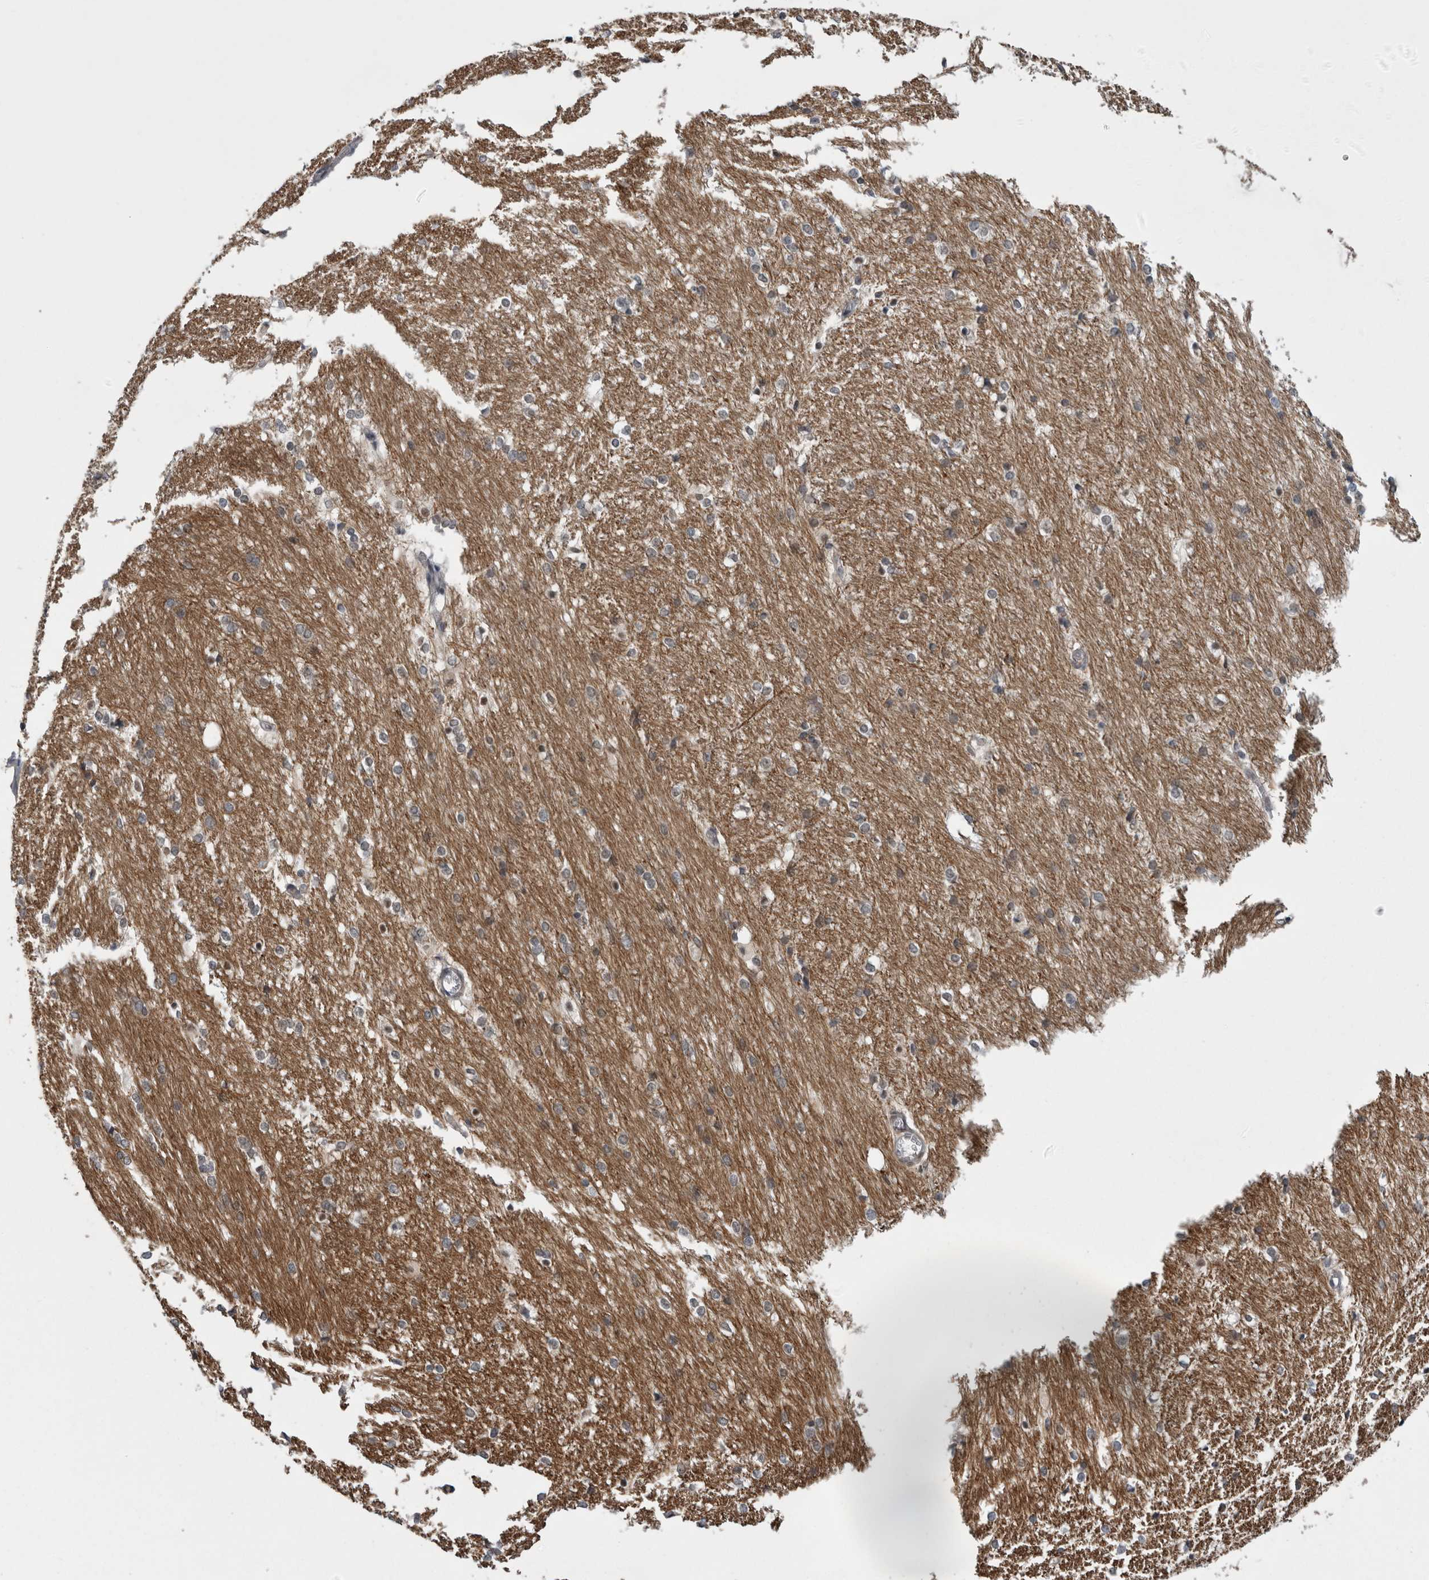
{"staining": {"intensity": "moderate", "quantity": "<25%", "location": "cytoplasmic/membranous"}, "tissue": "caudate", "cell_type": "Glial cells", "image_type": "normal", "snomed": [{"axis": "morphology", "description": "Normal tissue, NOS"}, {"axis": "topography", "description": "Lateral ventricle wall"}], "caption": "A micrograph of caudate stained for a protein exhibits moderate cytoplasmic/membranous brown staining in glial cells. (brown staining indicates protein expression, while blue staining denotes nuclei).", "gene": "PEBP4", "patient": {"sex": "female", "age": 19}}